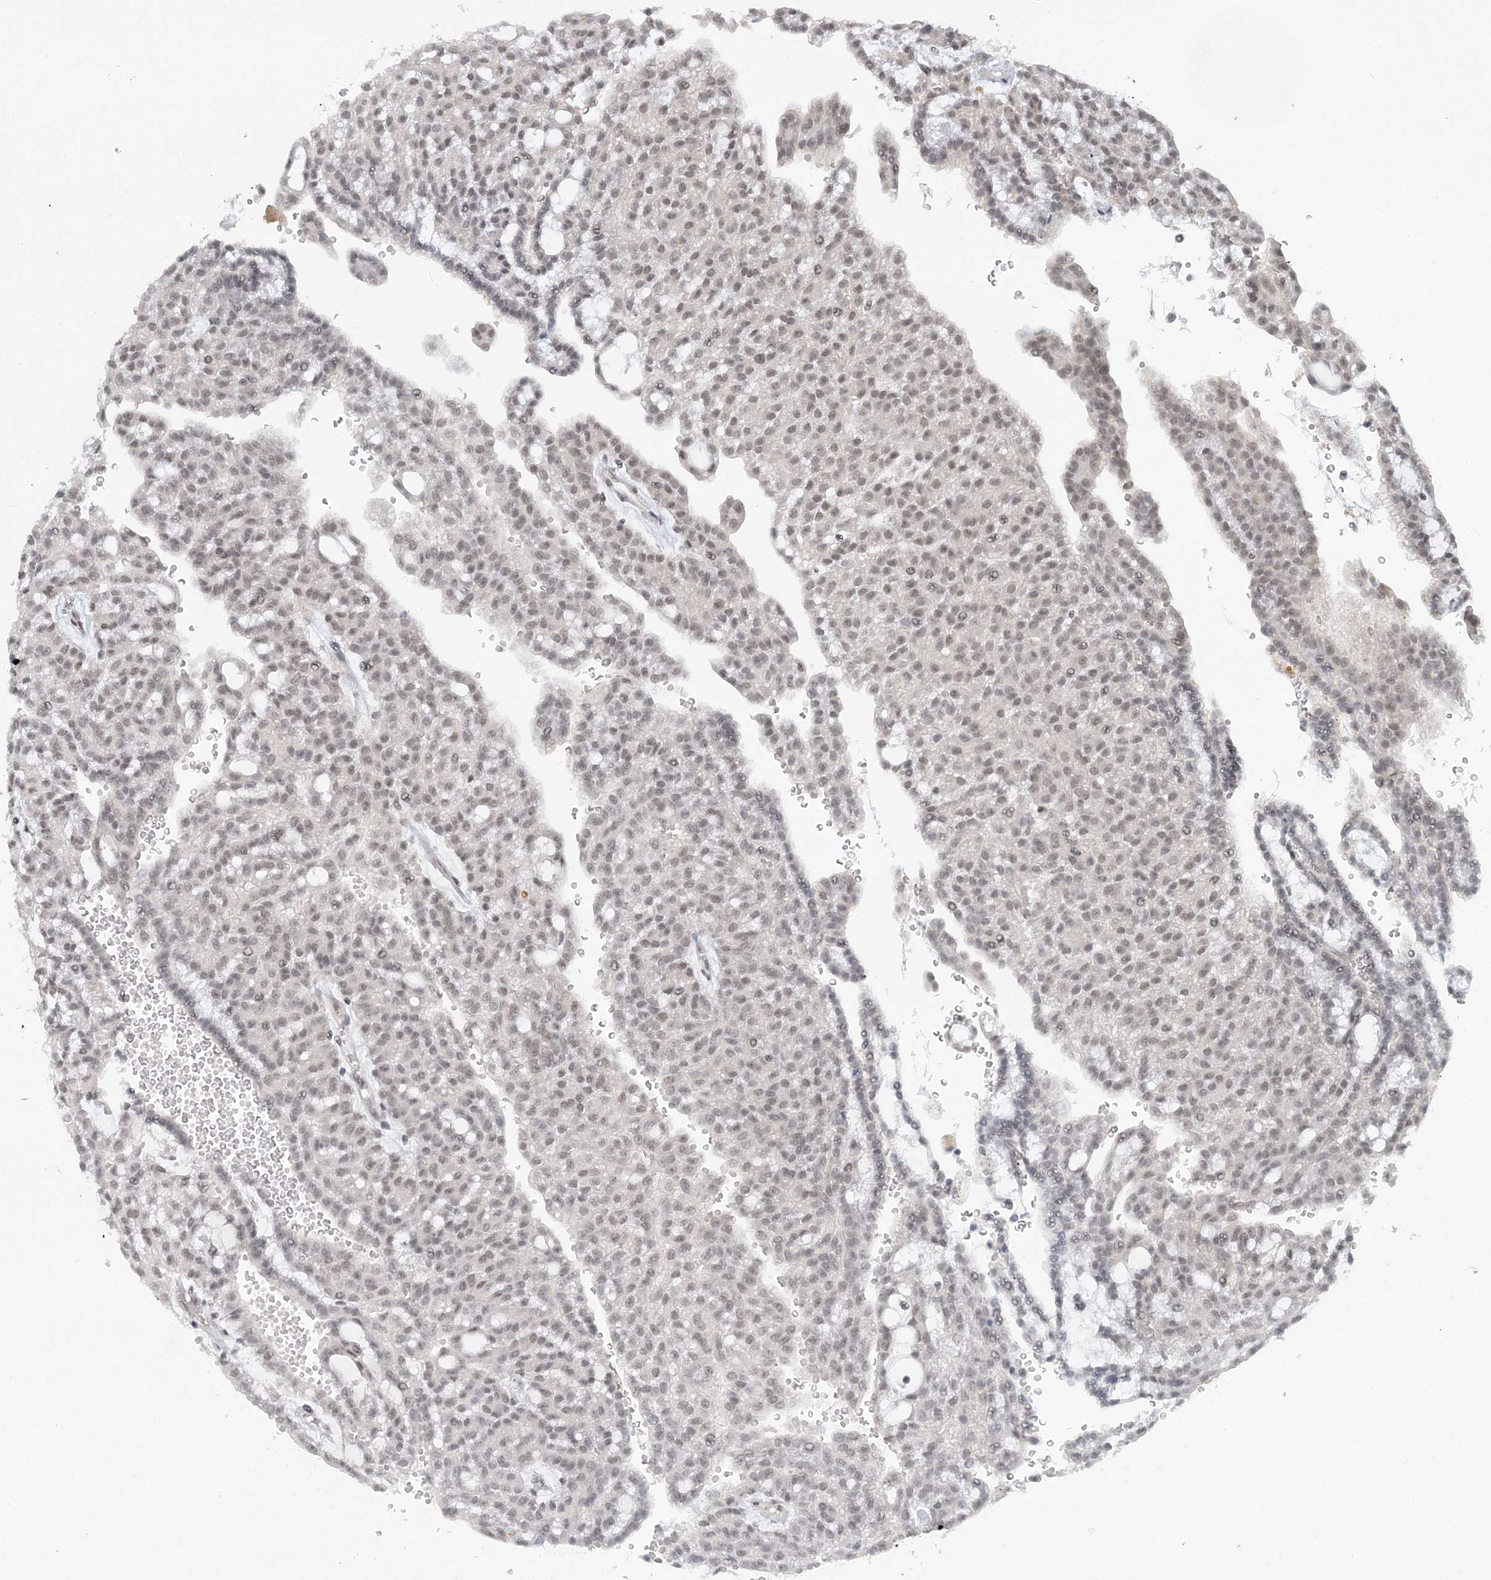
{"staining": {"intensity": "weak", "quantity": ">75%", "location": "nuclear"}, "tissue": "renal cancer", "cell_type": "Tumor cells", "image_type": "cancer", "snomed": [{"axis": "morphology", "description": "Adenocarcinoma, NOS"}, {"axis": "topography", "description": "Kidney"}], "caption": "A photomicrograph showing weak nuclear expression in about >75% of tumor cells in renal cancer (adenocarcinoma), as visualized by brown immunohistochemical staining.", "gene": "KMT2D", "patient": {"sex": "male", "age": 63}}